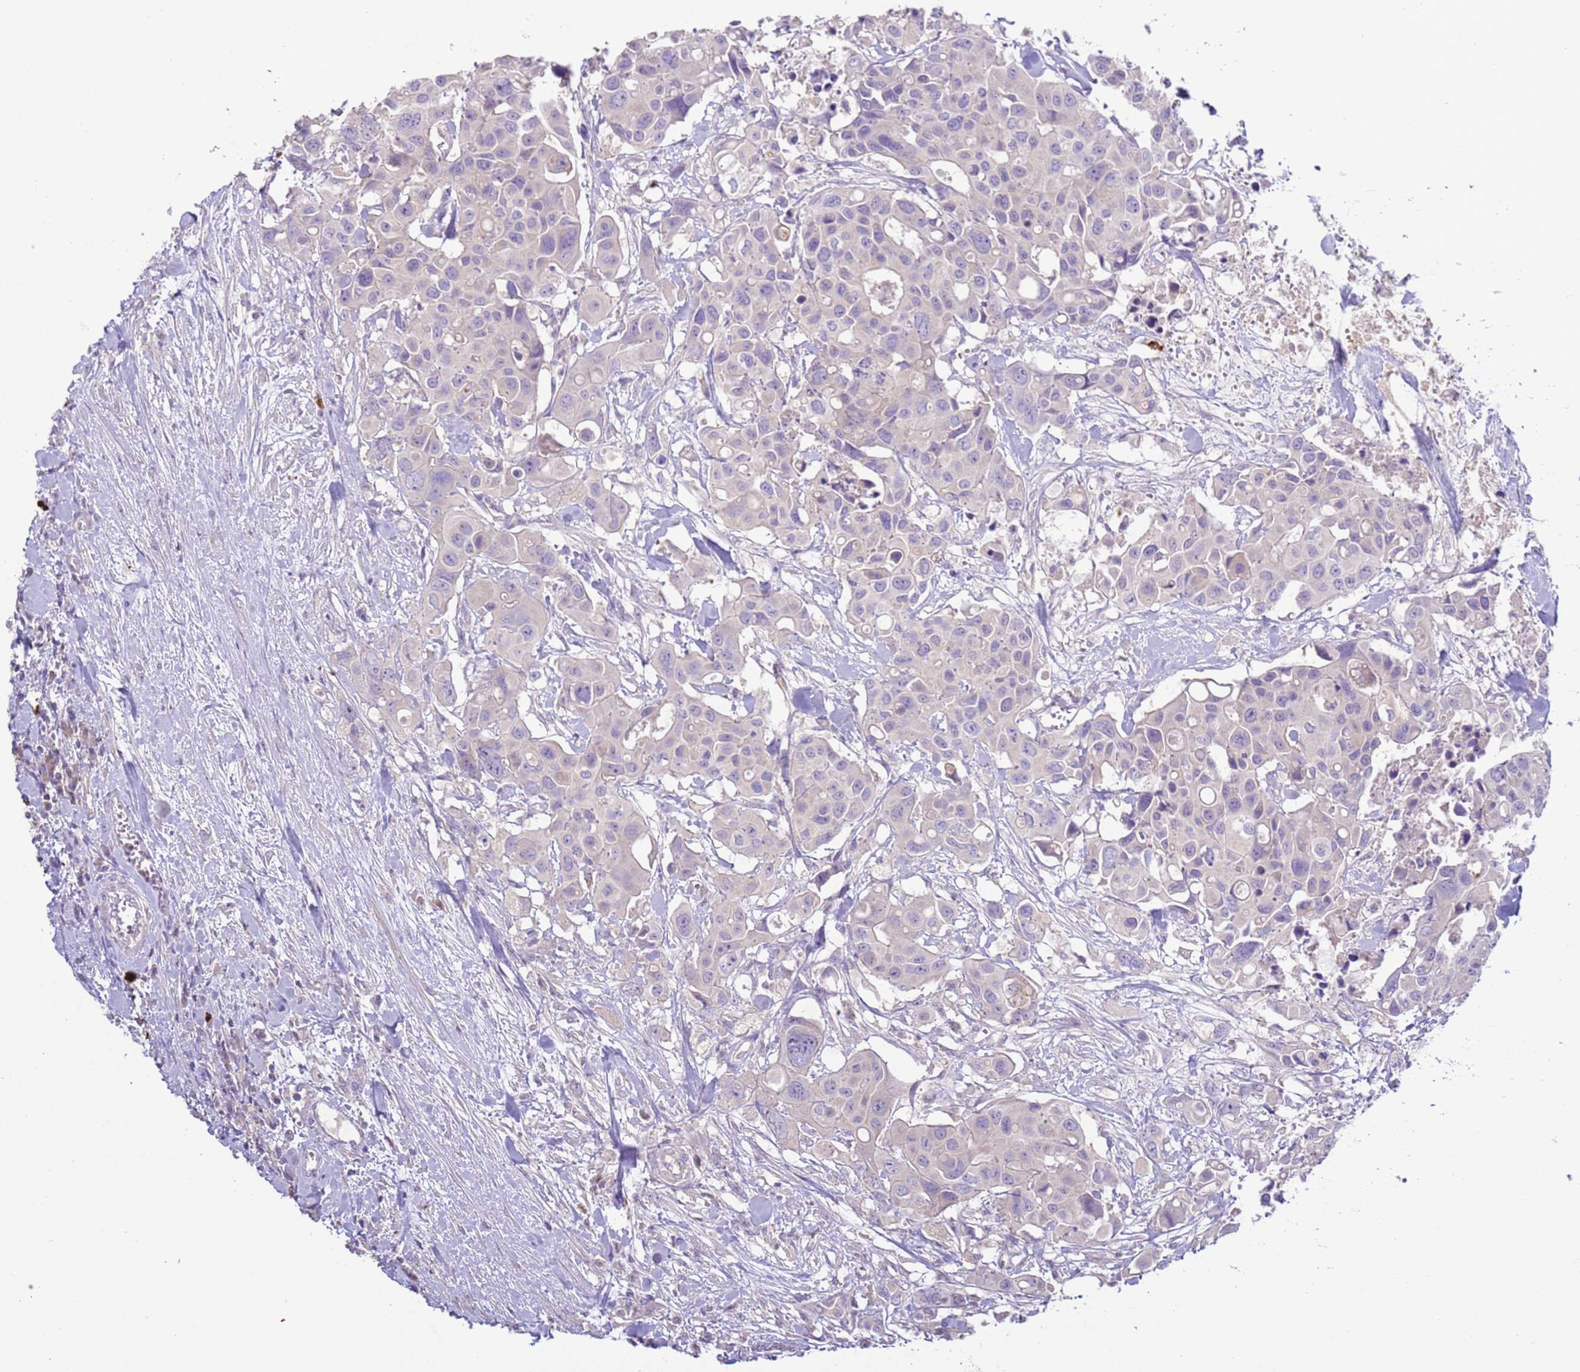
{"staining": {"intensity": "negative", "quantity": "none", "location": "none"}, "tissue": "colorectal cancer", "cell_type": "Tumor cells", "image_type": "cancer", "snomed": [{"axis": "morphology", "description": "Adenocarcinoma, NOS"}, {"axis": "topography", "description": "Colon"}], "caption": "IHC histopathology image of human adenocarcinoma (colorectal) stained for a protein (brown), which shows no staining in tumor cells.", "gene": "IL2RG", "patient": {"sex": "male", "age": 77}}